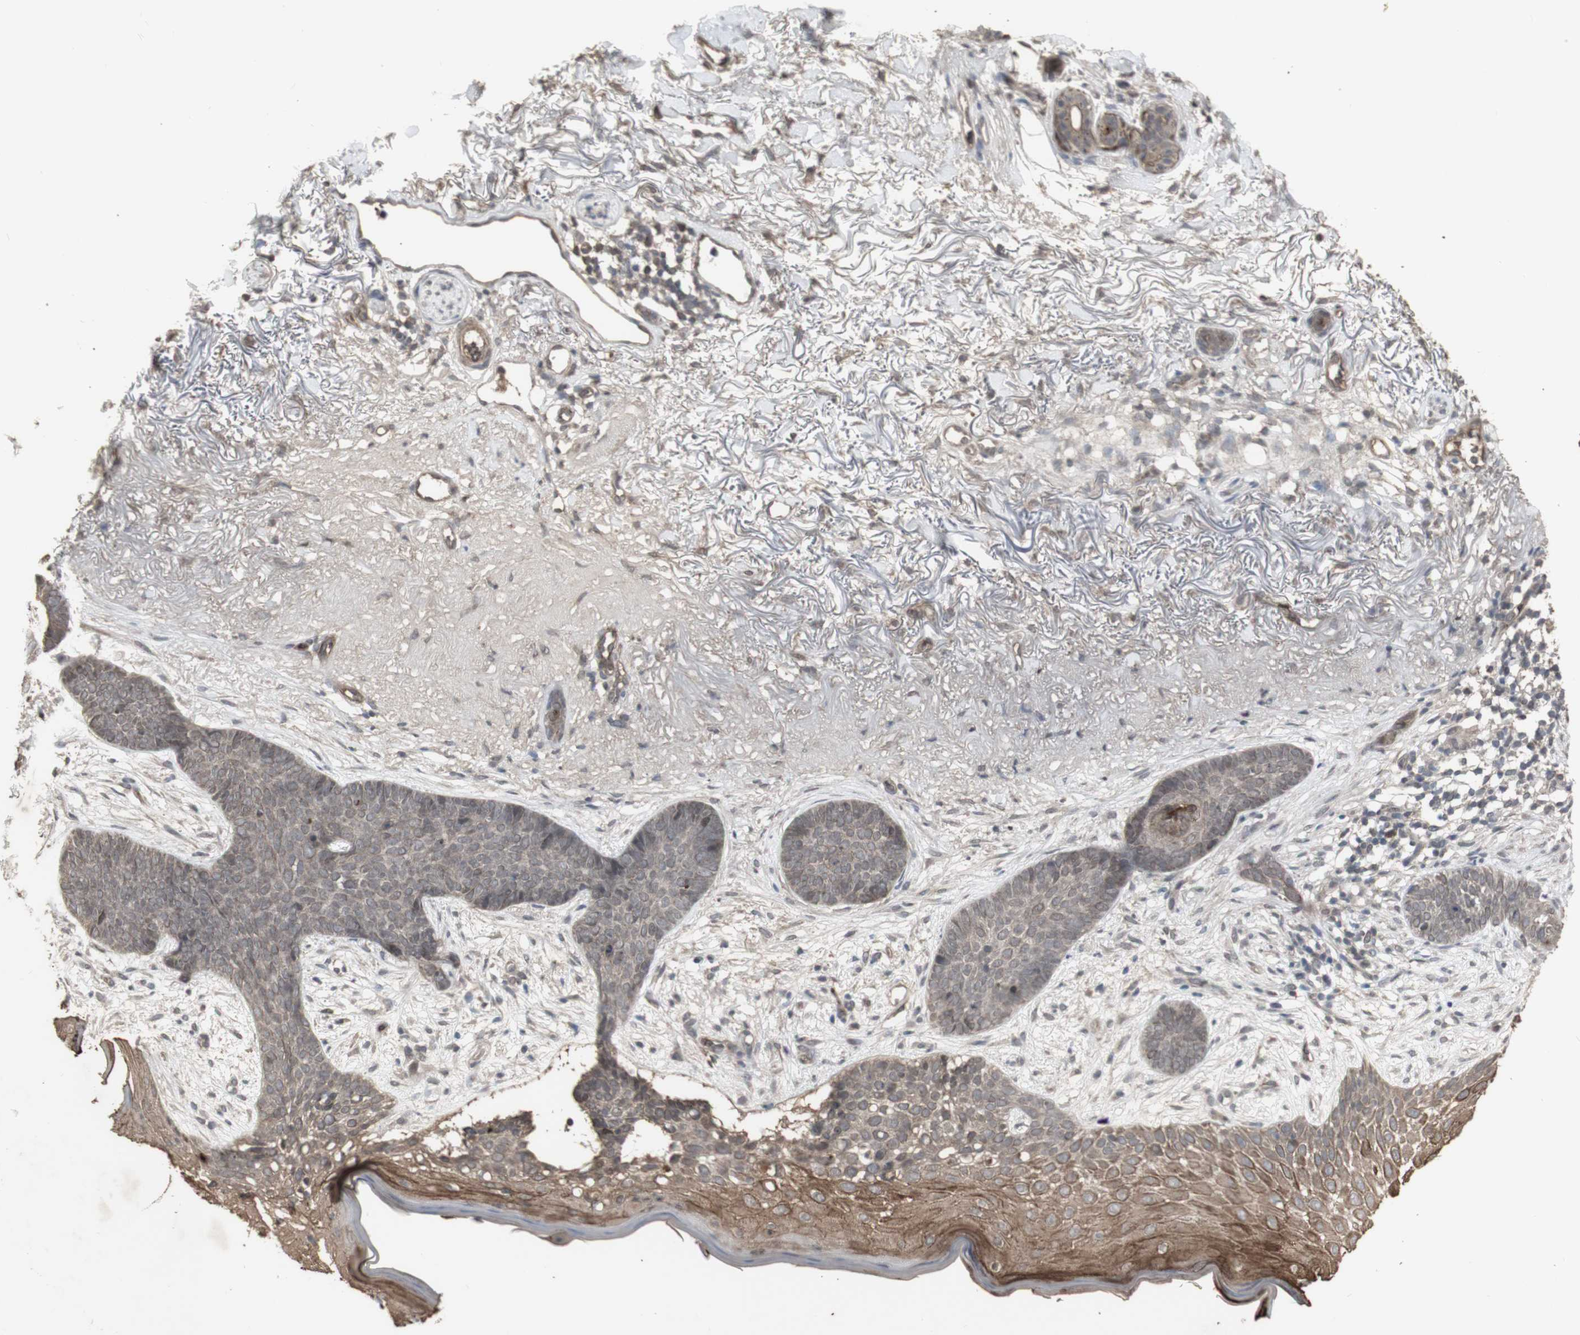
{"staining": {"intensity": "weak", "quantity": ">75%", "location": "cytoplasmic/membranous"}, "tissue": "skin cancer", "cell_type": "Tumor cells", "image_type": "cancer", "snomed": [{"axis": "morphology", "description": "Normal tissue, NOS"}, {"axis": "morphology", "description": "Basal cell carcinoma"}, {"axis": "topography", "description": "Skin"}], "caption": "Immunohistochemistry (IHC) micrograph of skin cancer (basal cell carcinoma) stained for a protein (brown), which exhibits low levels of weak cytoplasmic/membranous positivity in about >75% of tumor cells.", "gene": "ALOX12", "patient": {"sex": "female", "age": 70}}